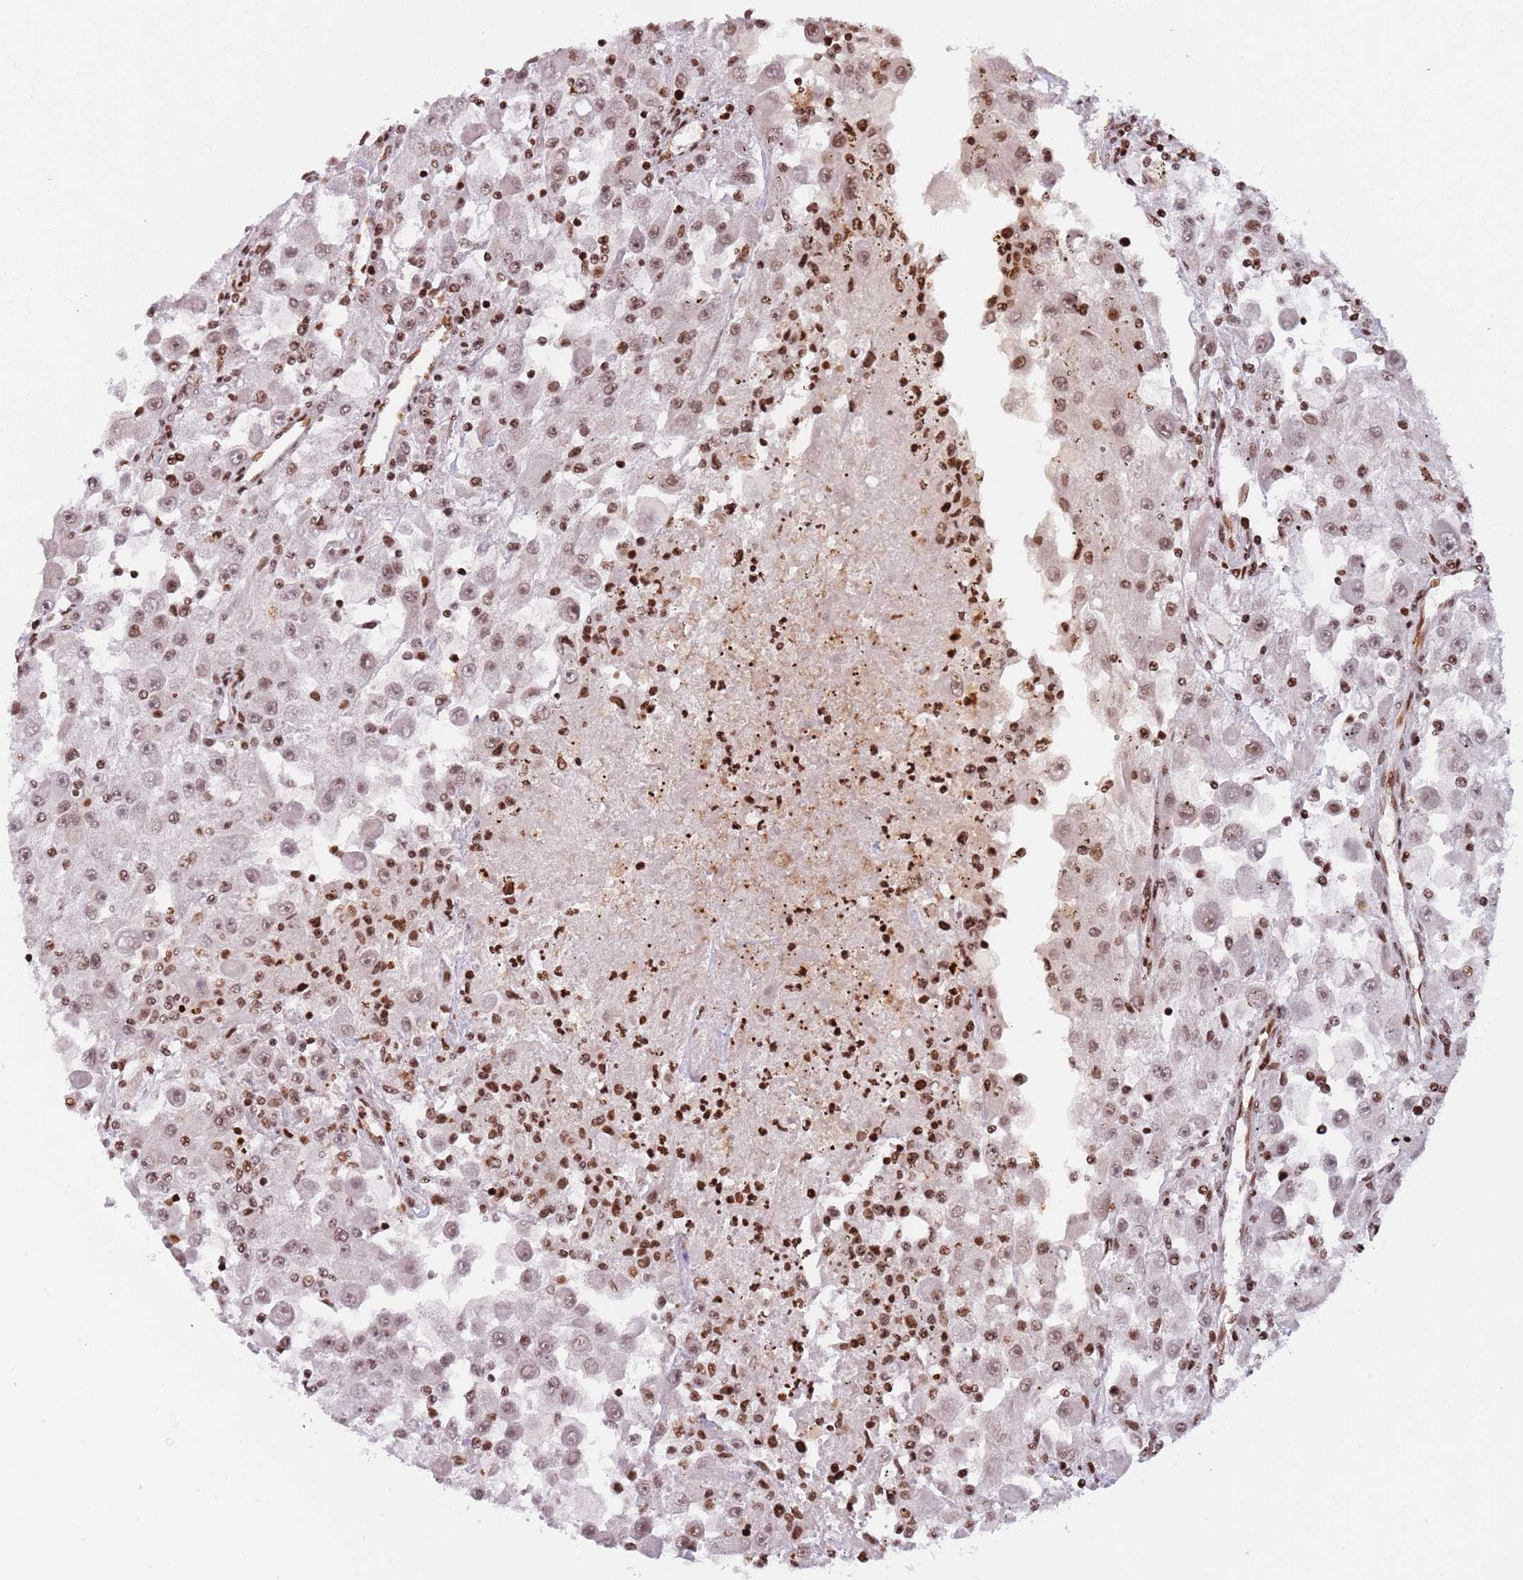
{"staining": {"intensity": "moderate", "quantity": ">75%", "location": "nuclear"}, "tissue": "renal cancer", "cell_type": "Tumor cells", "image_type": "cancer", "snomed": [{"axis": "morphology", "description": "Adenocarcinoma, NOS"}, {"axis": "topography", "description": "Kidney"}], "caption": "Moderate nuclear expression is appreciated in about >75% of tumor cells in adenocarcinoma (renal).", "gene": "SH3RF3", "patient": {"sex": "female", "age": 67}}